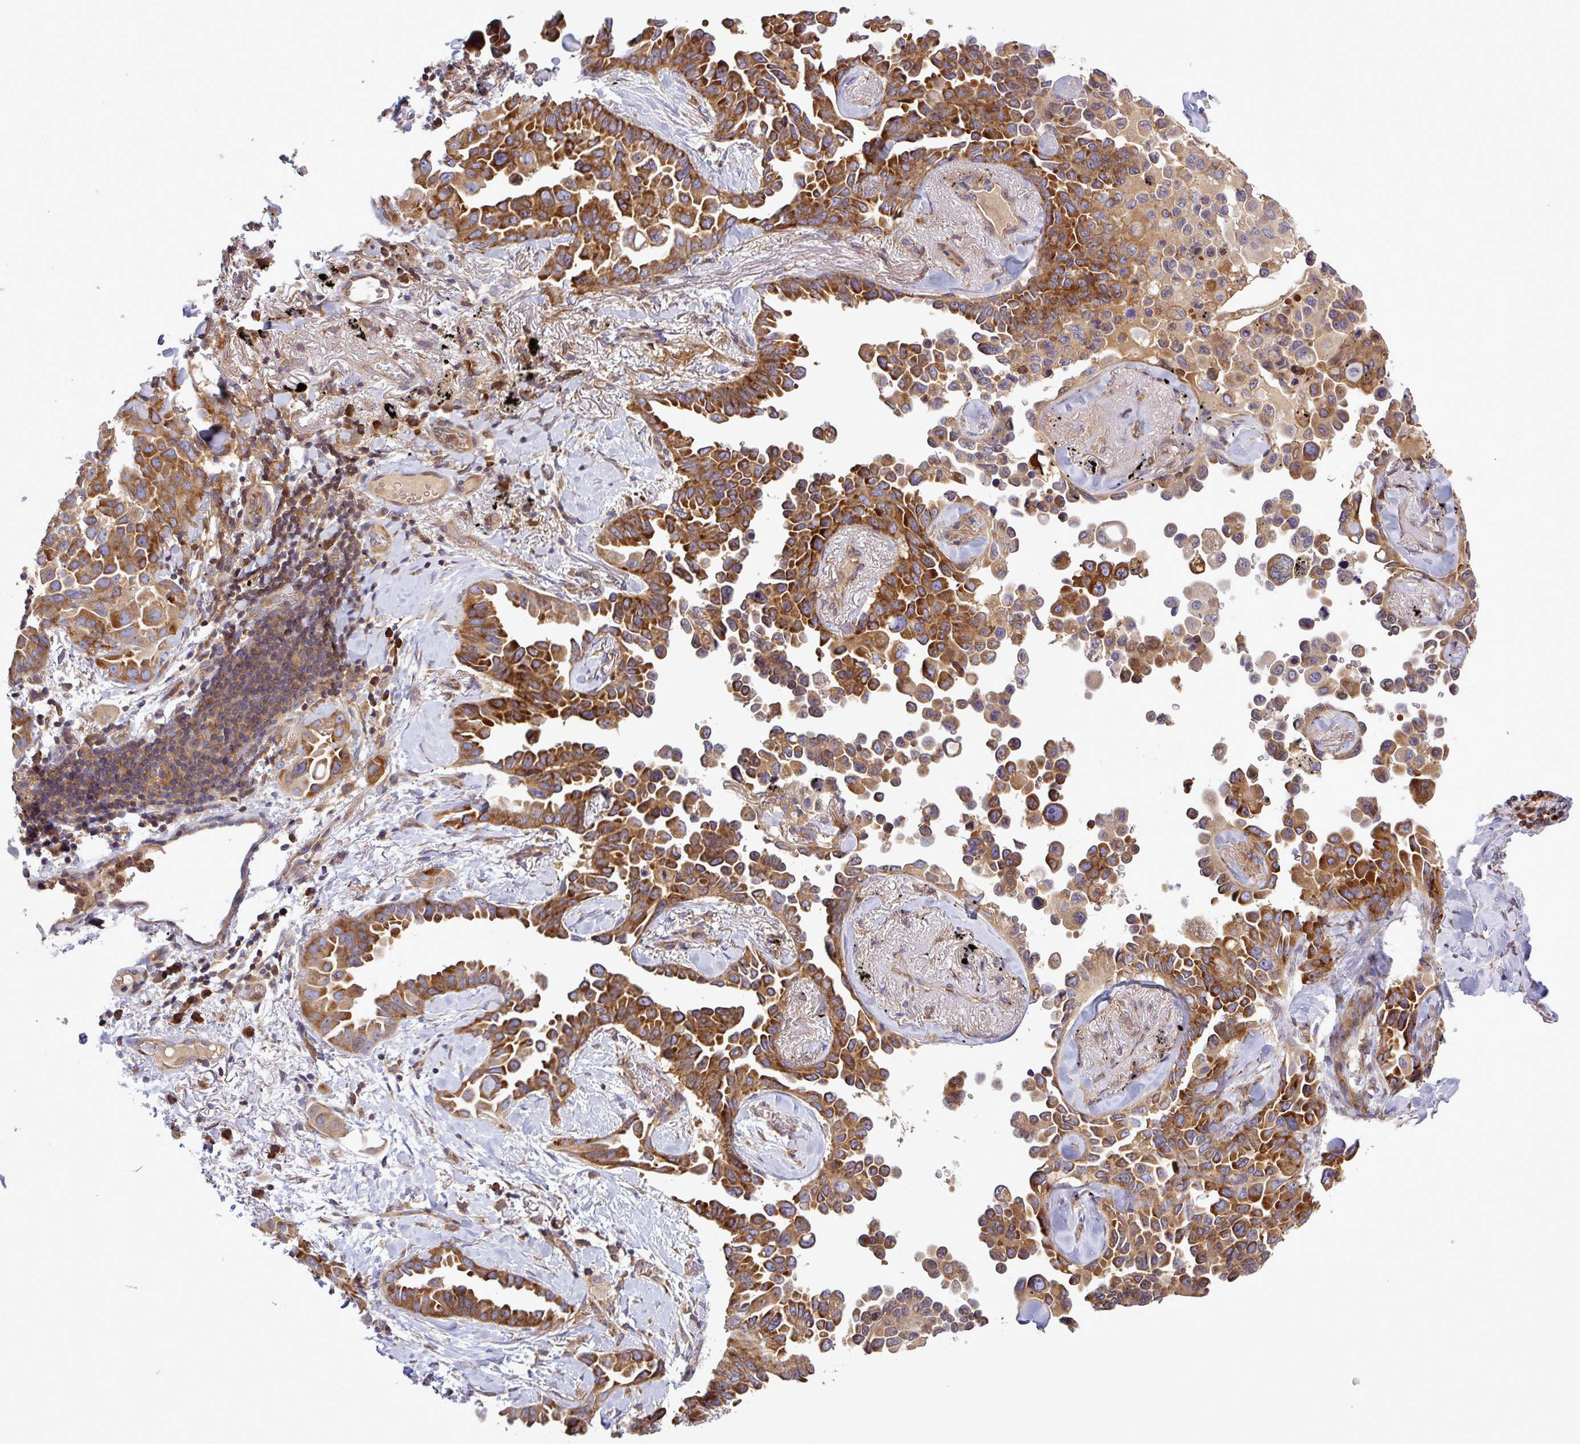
{"staining": {"intensity": "strong", "quantity": ">75%", "location": "cytoplasmic/membranous"}, "tissue": "lung cancer", "cell_type": "Tumor cells", "image_type": "cancer", "snomed": [{"axis": "morphology", "description": "Adenocarcinoma, NOS"}, {"axis": "topography", "description": "Lung"}], "caption": "Immunohistochemistry micrograph of neoplastic tissue: lung adenocarcinoma stained using IHC exhibits high levels of strong protein expression localized specifically in the cytoplasmic/membranous of tumor cells, appearing as a cytoplasmic/membranous brown color.", "gene": "LRRC74B", "patient": {"sex": "female", "age": 67}}